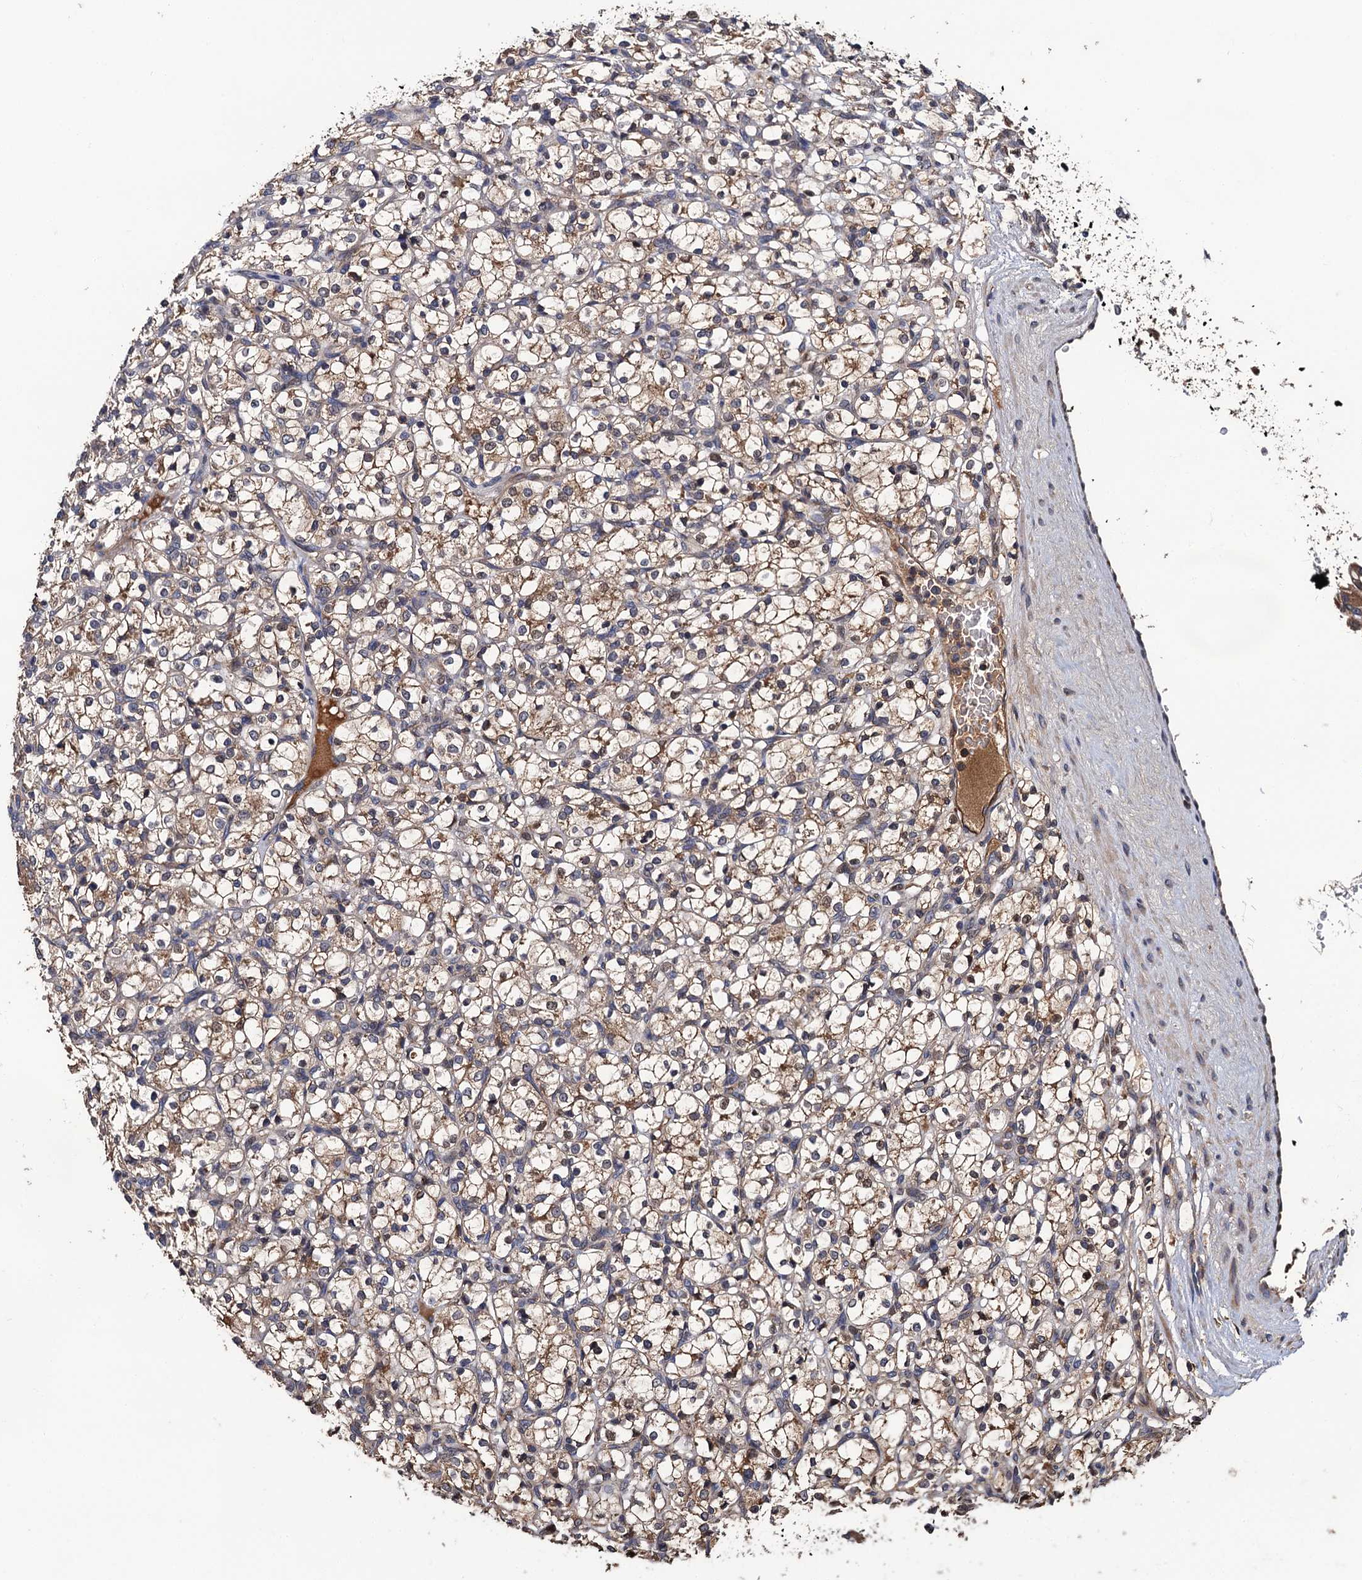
{"staining": {"intensity": "weak", "quantity": ">75%", "location": "cytoplasmic/membranous"}, "tissue": "renal cancer", "cell_type": "Tumor cells", "image_type": "cancer", "snomed": [{"axis": "morphology", "description": "Adenocarcinoma, NOS"}, {"axis": "topography", "description": "Kidney"}], "caption": "Immunohistochemical staining of human adenocarcinoma (renal) demonstrates weak cytoplasmic/membranous protein positivity in about >75% of tumor cells. (IHC, brightfield microscopy, high magnification).", "gene": "RGS11", "patient": {"sex": "female", "age": 69}}